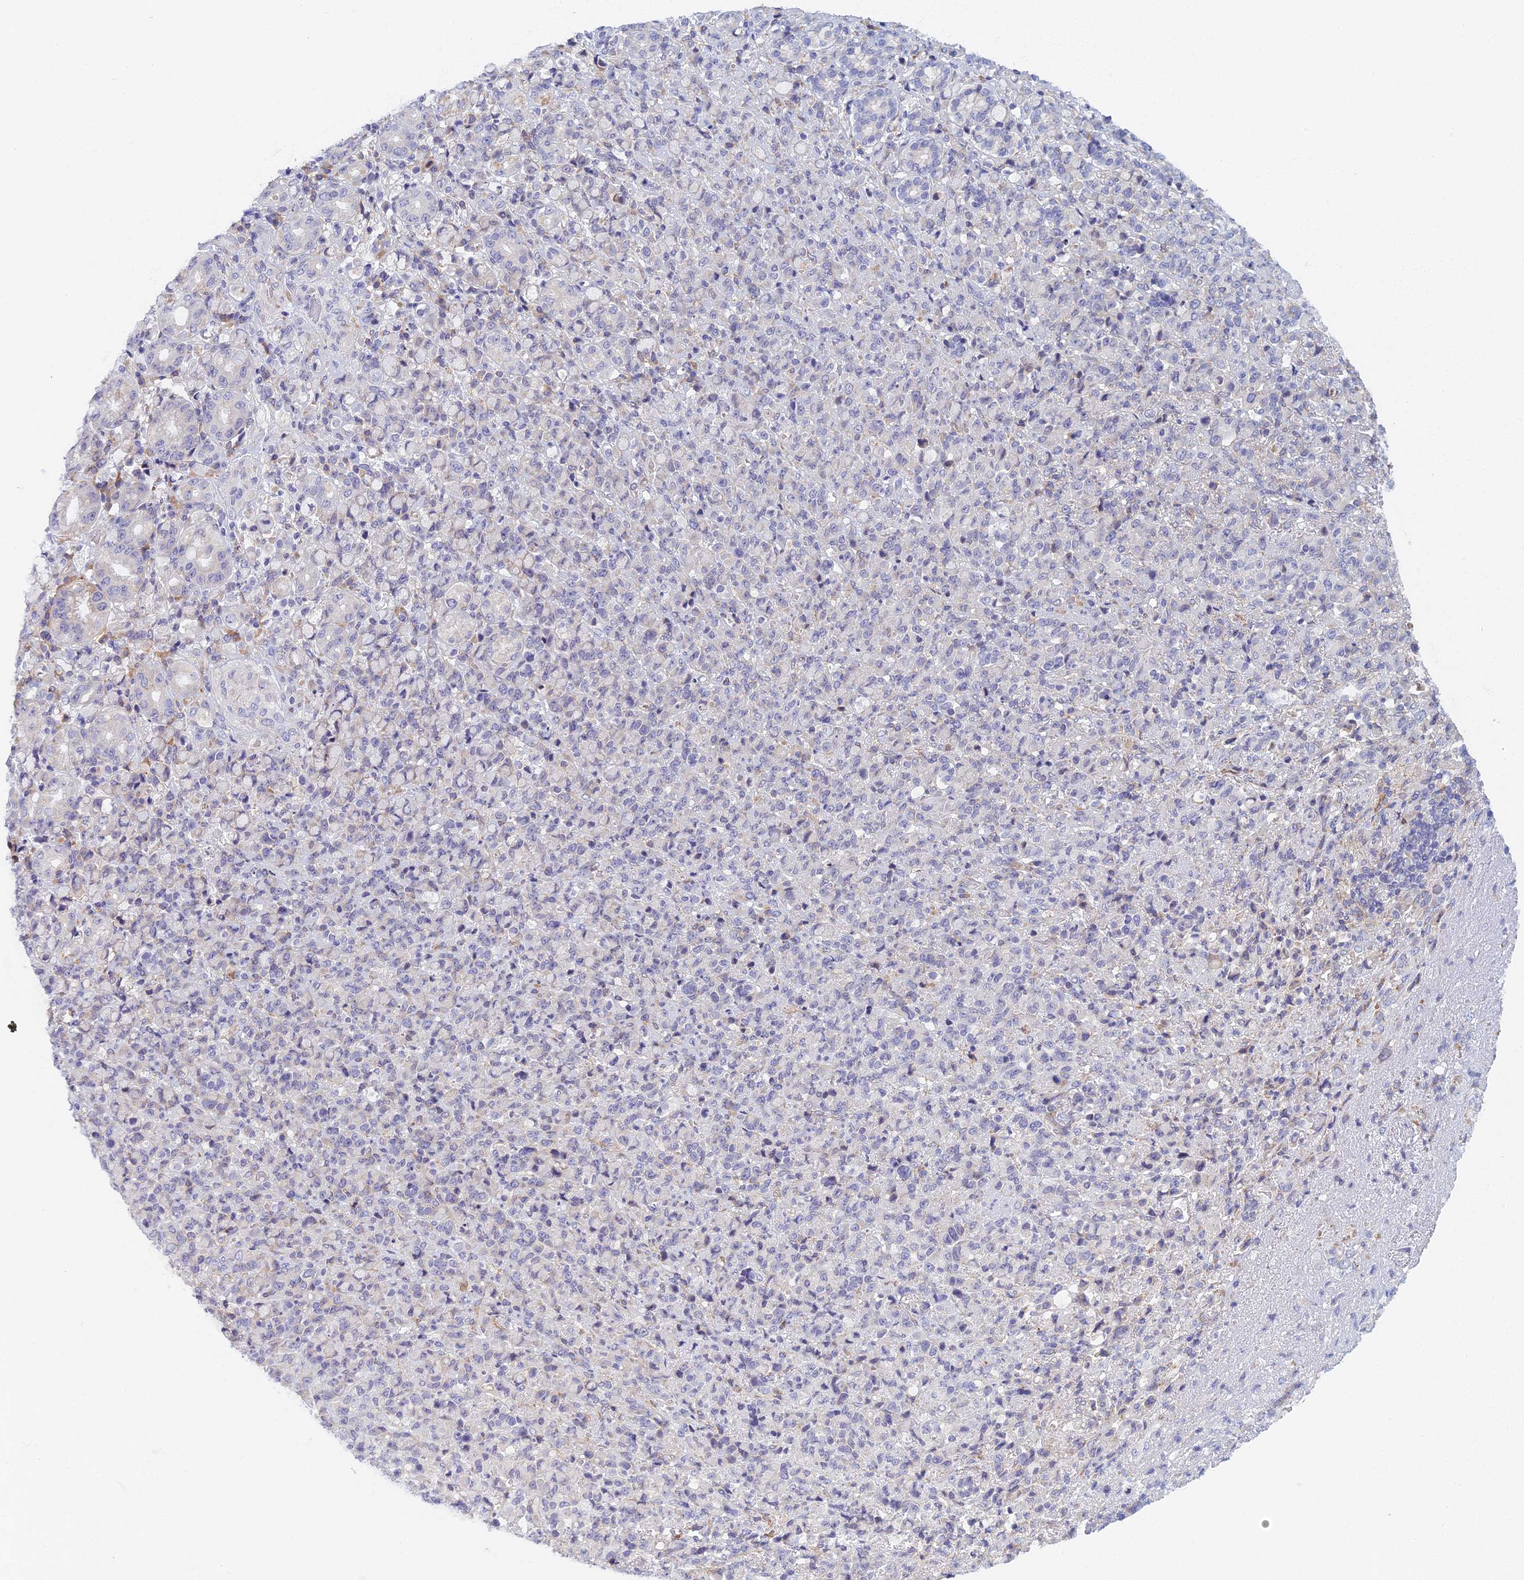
{"staining": {"intensity": "negative", "quantity": "none", "location": "none"}, "tissue": "stomach cancer", "cell_type": "Tumor cells", "image_type": "cancer", "snomed": [{"axis": "morphology", "description": "Normal tissue, NOS"}, {"axis": "morphology", "description": "Adenocarcinoma, NOS"}, {"axis": "topography", "description": "Stomach"}], "caption": "An image of stomach adenocarcinoma stained for a protein demonstrates no brown staining in tumor cells.", "gene": "DDX51", "patient": {"sex": "female", "age": 79}}